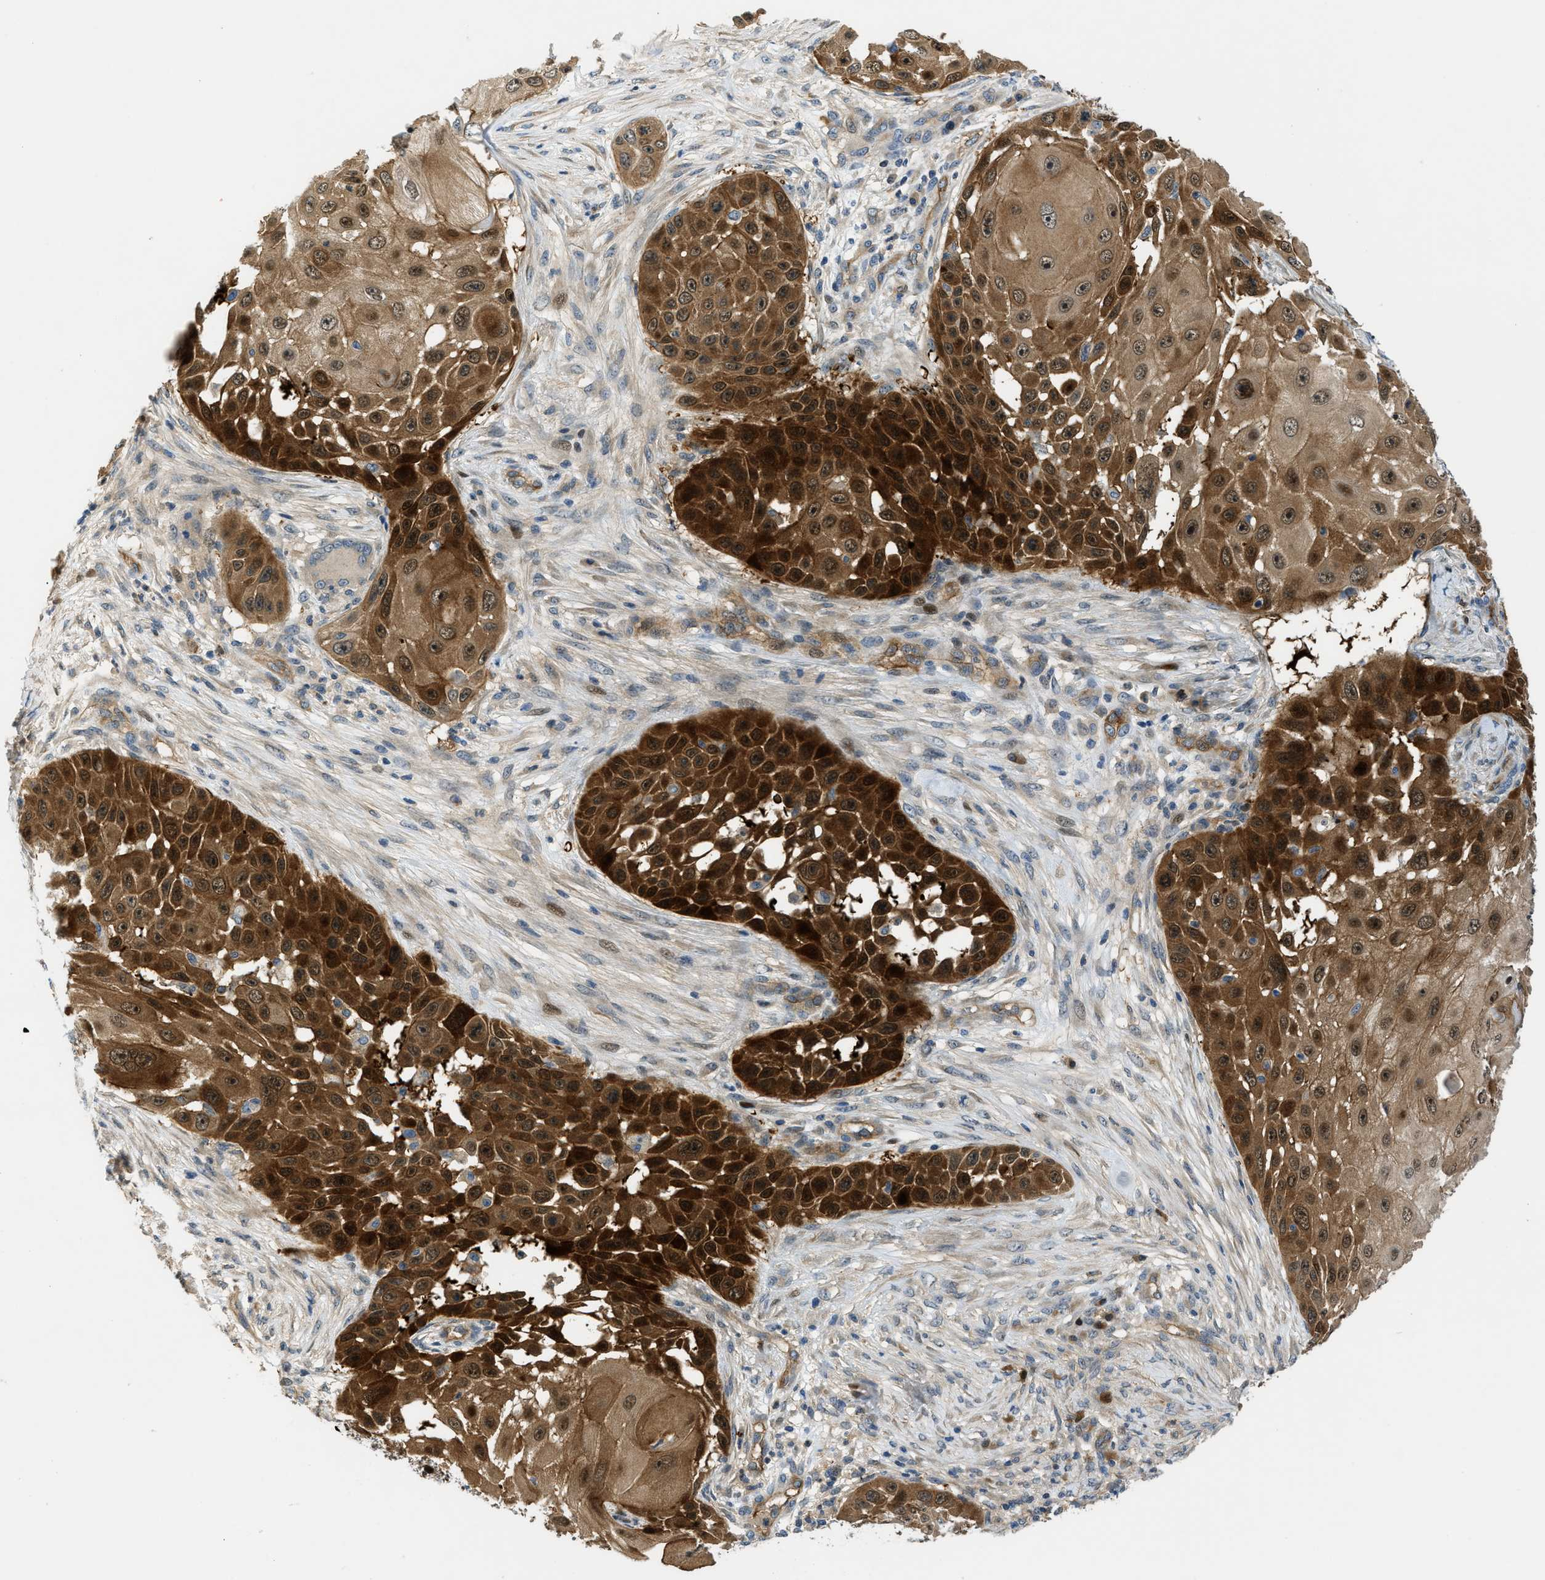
{"staining": {"intensity": "strong", "quantity": ">75%", "location": "cytoplasmic/membranous,nuclear"}, "tissue": "skin cancer", "cell_type": "Tumor cells", "image_type": "cancer", "snomed": [{"axis": "morphology", "description": "Squamous cell carcinoma, NOS"}, {"axis": "topography", "description": "Skin"}], "caption": "Immunohistochemical staining of skin squamous cell carcinoma exhibits high levels of strong cytoplasmic/membranous and nuclear positivity in about >75% of tumor cells.", "gene": "TRAK2", "patient": {"sex": "female", "age": 44}}